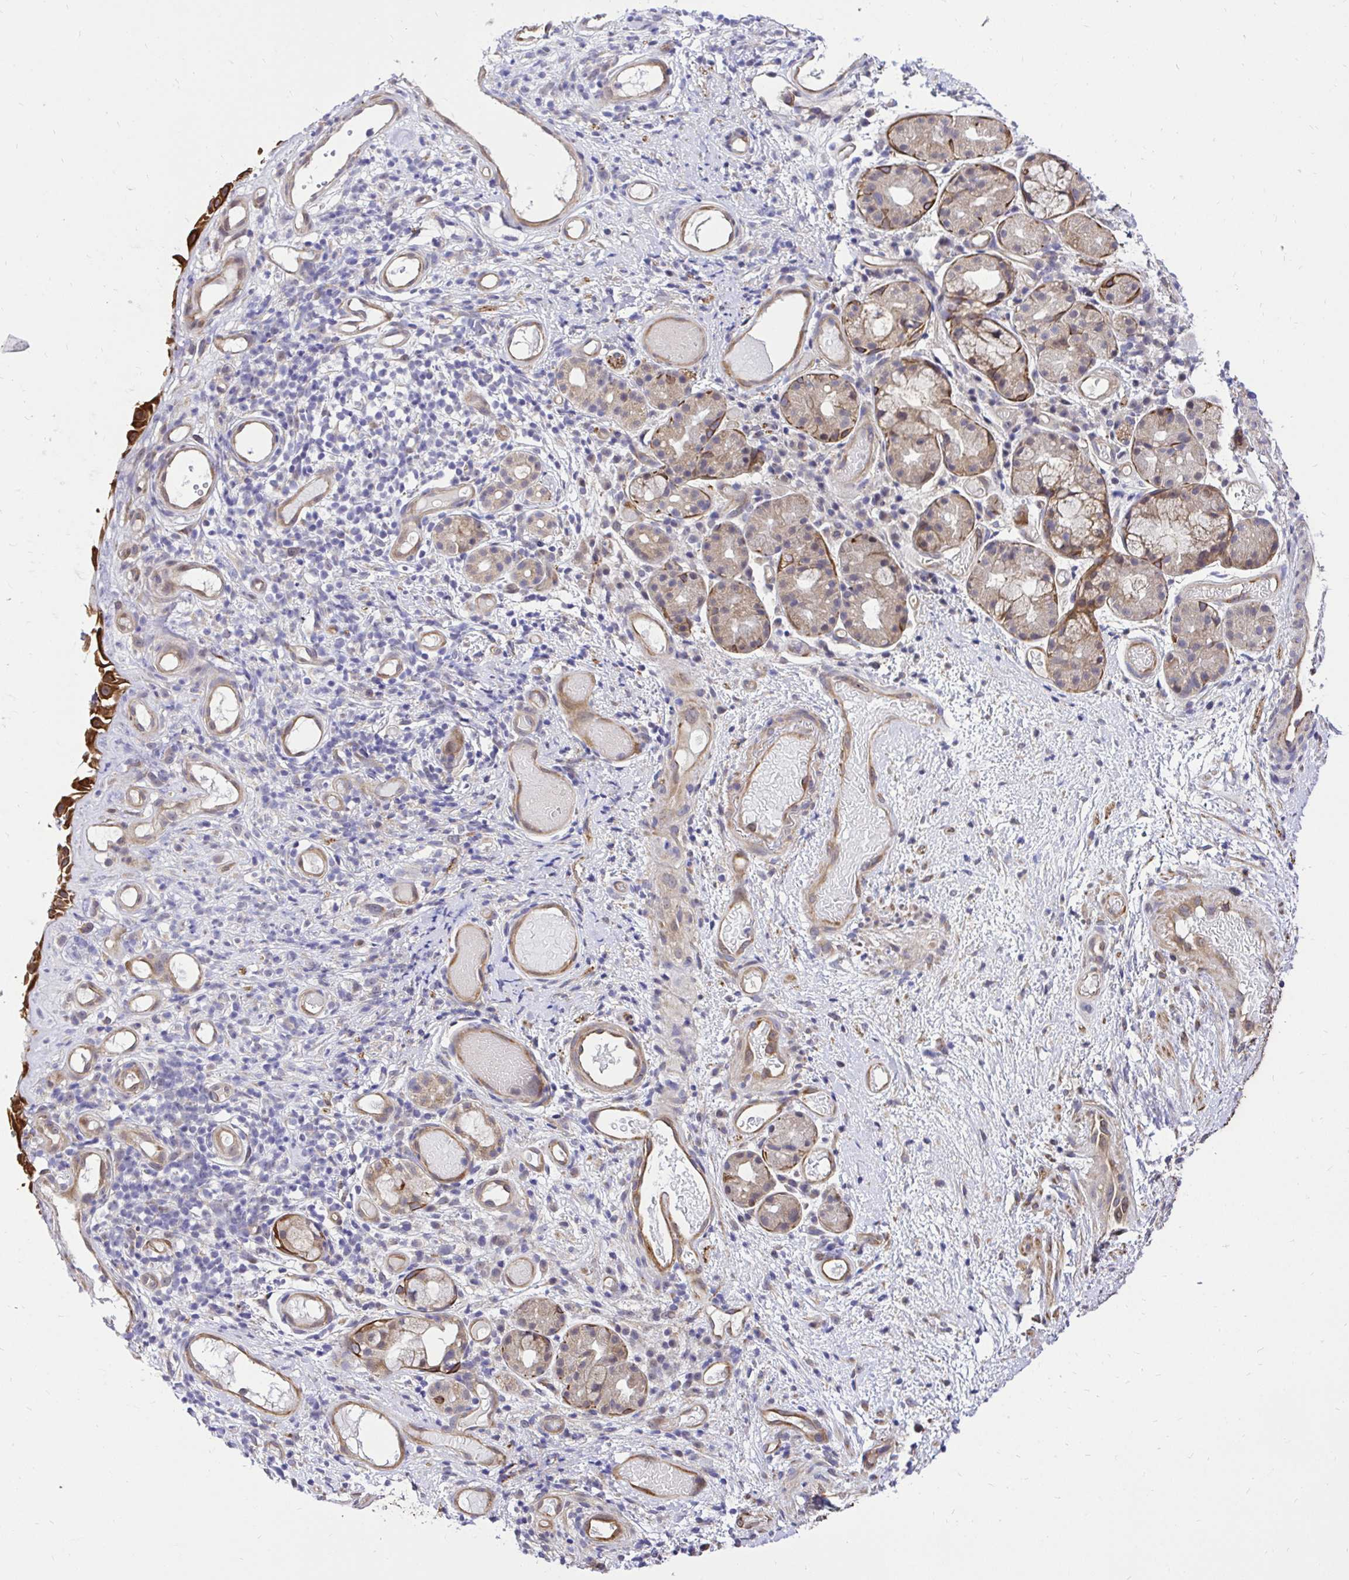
{"staining": {"intensity": "strong", "quantity": ">75%", "location": "cytoplasmic/membranous"}, "tissue": "nasopharynx", "cell_type": "Respiratory epithelial cells", "image_type": "normal", "snomed": [{"axis": "morphology", "description": "Normal tissue, NOS"}, {"axis": "morphology", "description": "Inflammation, NOS"}, {"axis": "topography", "description": "Nasopharynx"}], "caption": "Normal nasopharynx demonstrates strong cytoplasmic/membranous positivity in approximately >75% of respiratory epithelial cells, visualized by immunohistochemistry.", "gene": "CCDC122", "patient": {"sex": "male", "age": 54}}